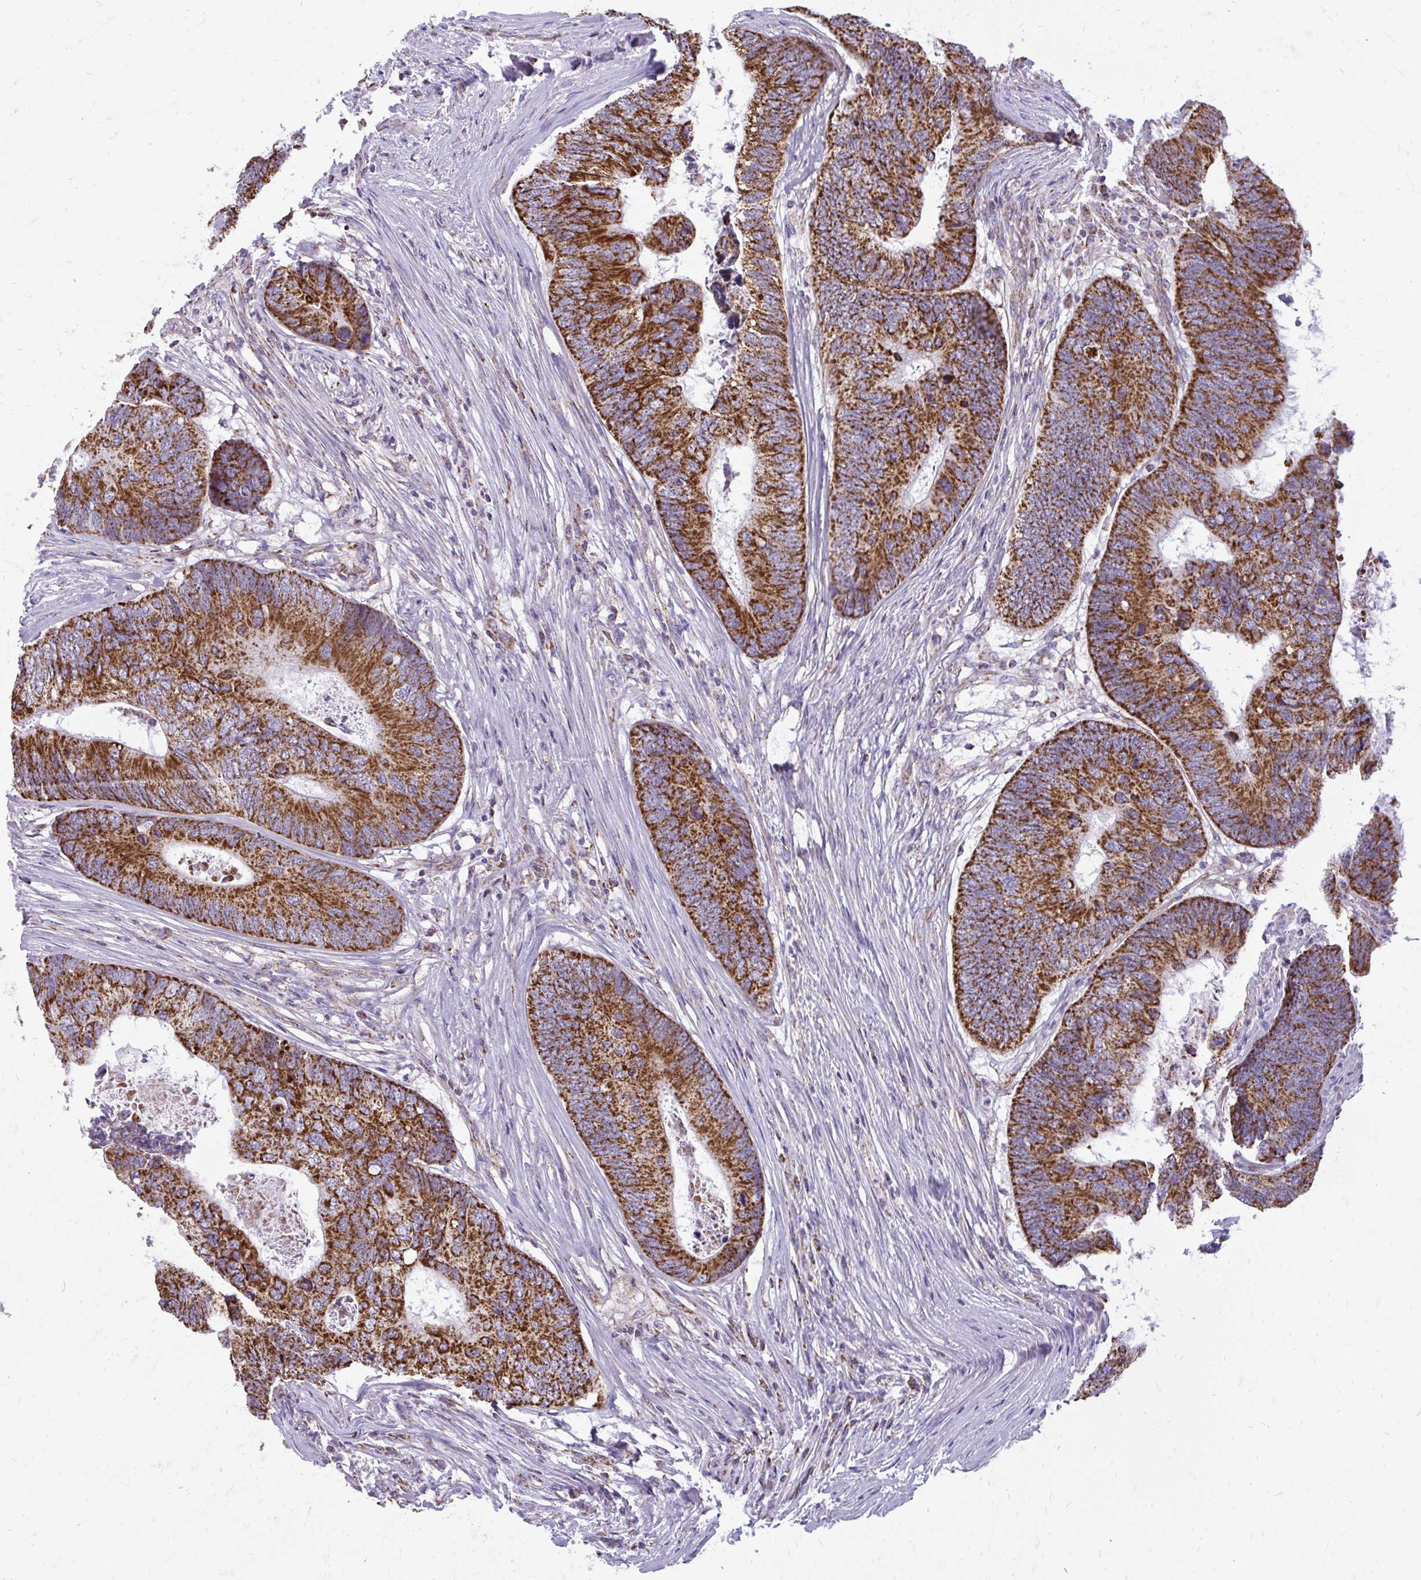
{"staining": {"intensity": "strong", "quantity": ">75%", "location": "cytoplasmic/membranous"}, "tissue": "colorectal cancer", "cell_type": "Tumor cells", "image_type": "cancer", "snomed": [{"axis": "morphology", "description": "Adenocarcinoma, NOS"}, {"axis": "topography", "description": "Colon"}], "caption": "Human colorectal cancer (adenocarcinoma) stained for a protein (brown) reveals strong cytoplasmic/membranous positive staining in approximately >75% of tumor cells.", "gene": "IFIT1", "patient": {"sex": "female", "age": 67}}